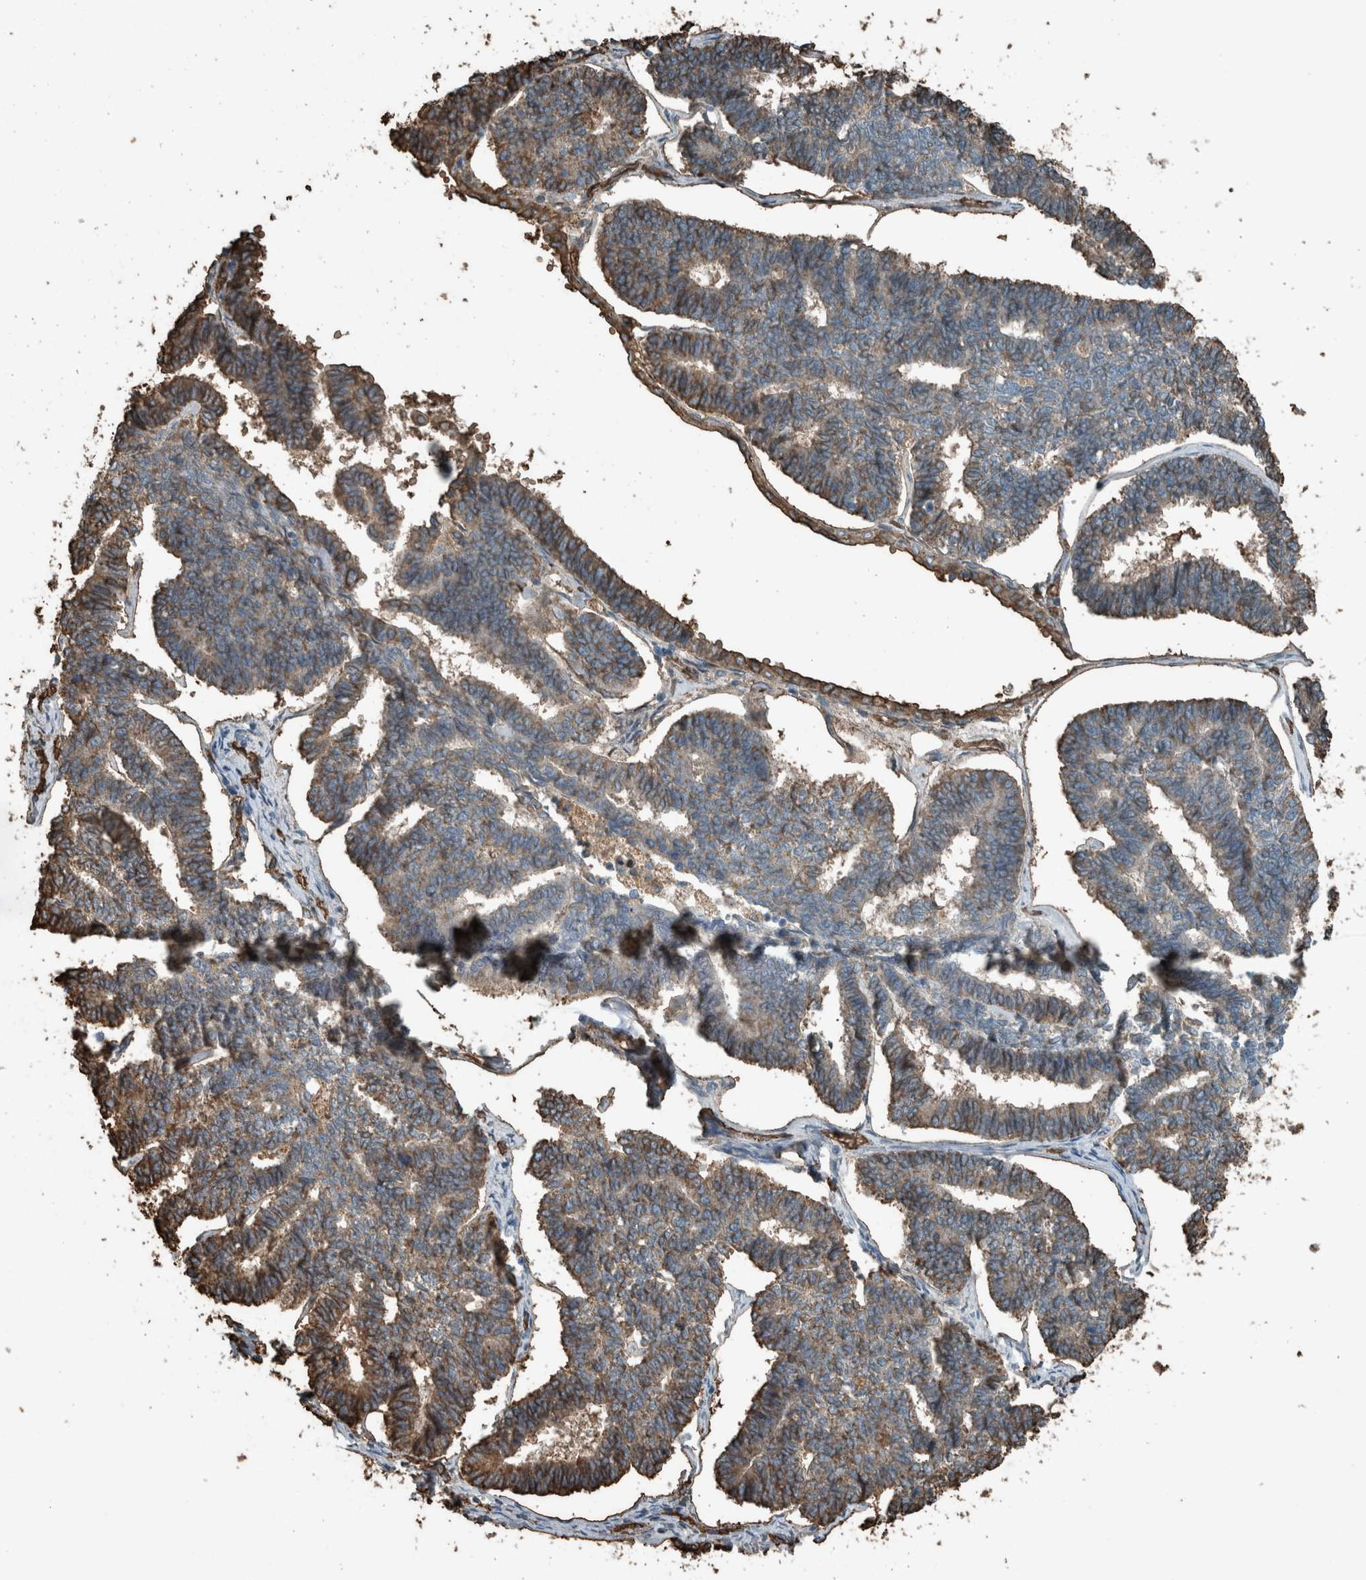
{"staining": {"intensity": "weak", "quantity": ">75%", "location": "cytoplasmic/membranous"}, "tissue": "endometrial cancer", "cell_type": "Tumor cells", "image_type": "cancer", "snomed": [{"axis": "morphology", "description": "Adenocarcinoma, NOS"}, {"axis": "topography", "description": "Endometrium"}], "caption": "Immunohistochemical staining of endometrial cancer reveals low levels of weak cytoplasmic/membranous expression in about >75% of tumor cells. The protein of interest is shown in brown color, while the nuclei are stained blue.", "gene": "LBP", "patient": {"sex": "female", "age": 70}}